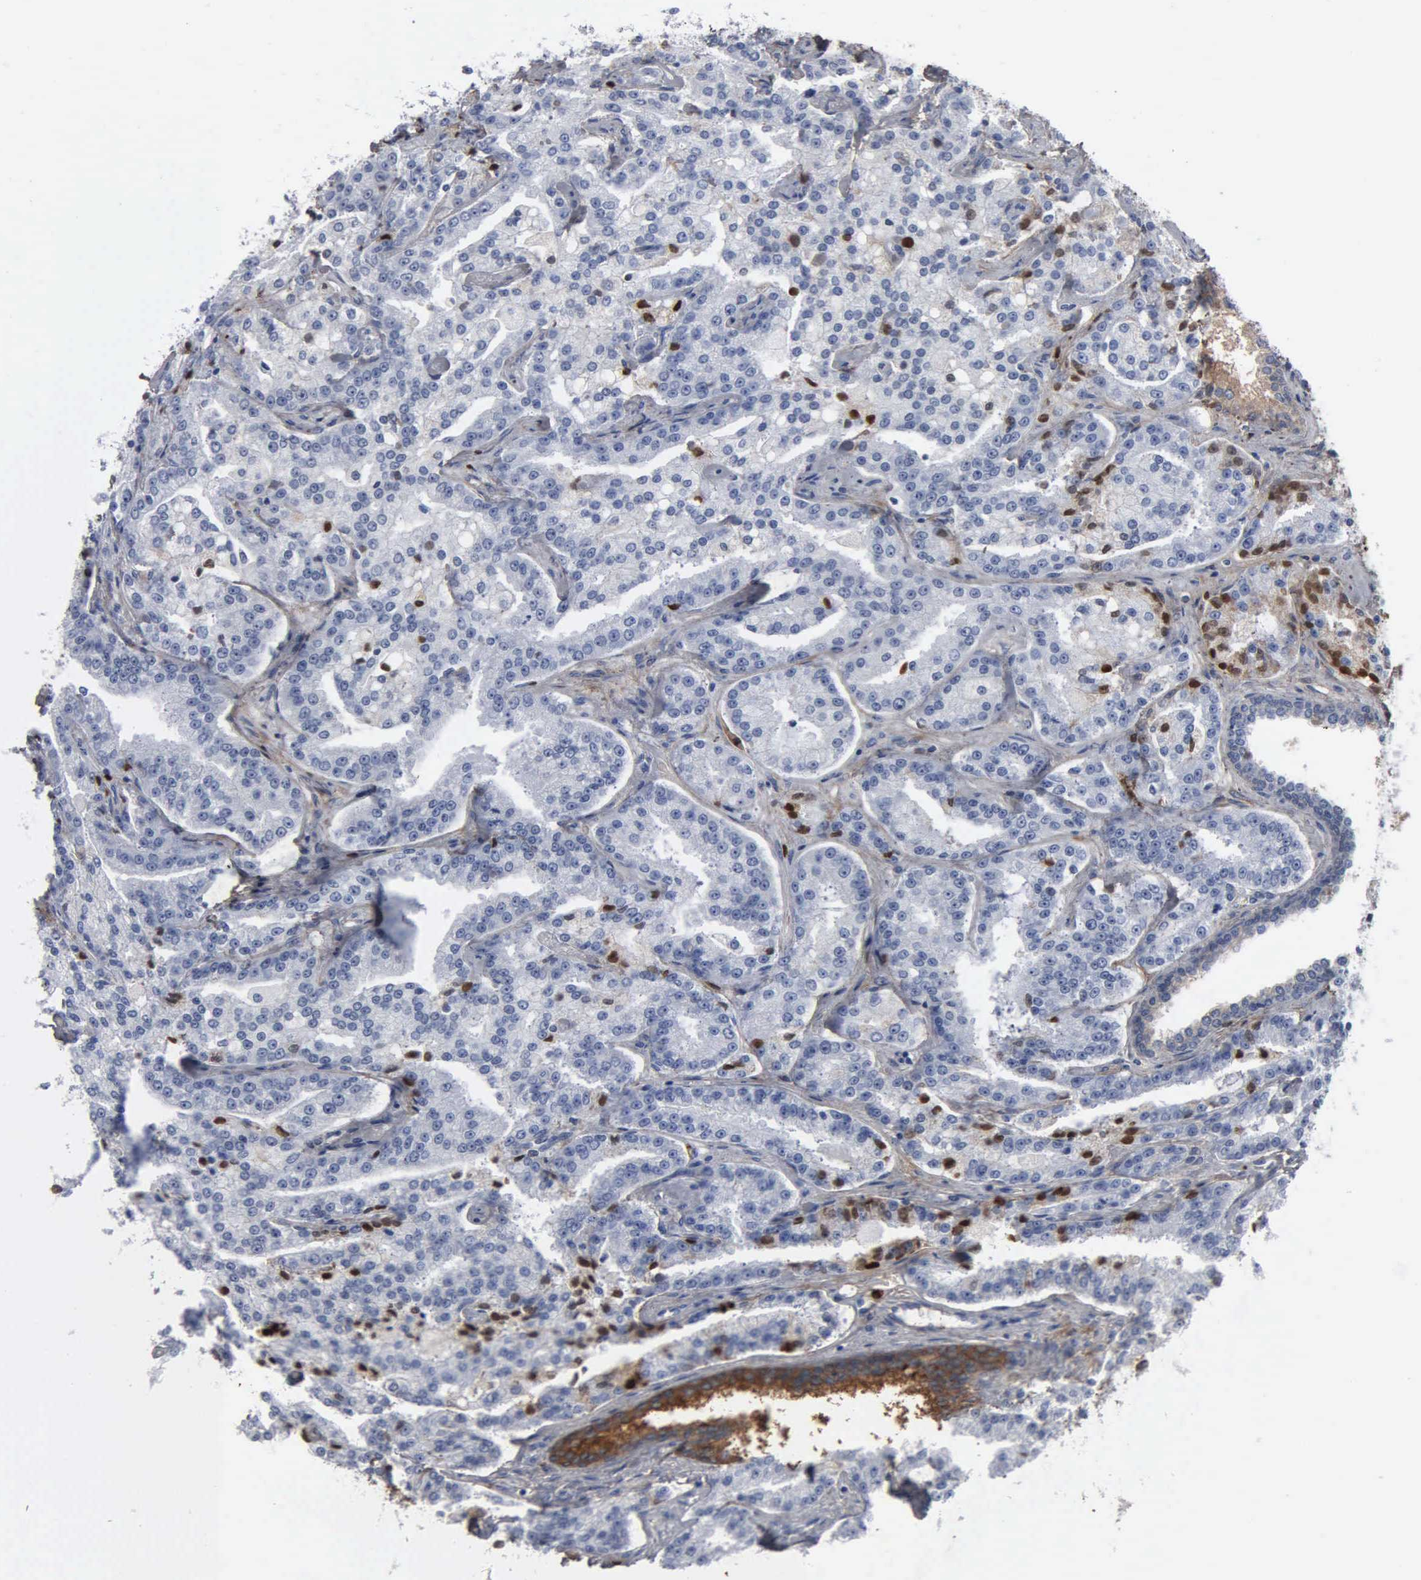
{"staining": {"intensity": "negative", "quantity": "none", "location": "none"}, "tissue": "prostate cancer", "cell_type": "Tumor cells", "image_type": "cancer", "snomed": [{"axis": "morphology", "description": "Adenocarcinoma, Medium grade"}, {"axis": "topography", "description": "Prostate"}], "caption": "Histopathology image shows no significant protein positivity in tumor cells of prostate adenocarcinoma (medium-grade).", "gene": "FN1", "patient": {"sex": "male", "age": 72}}